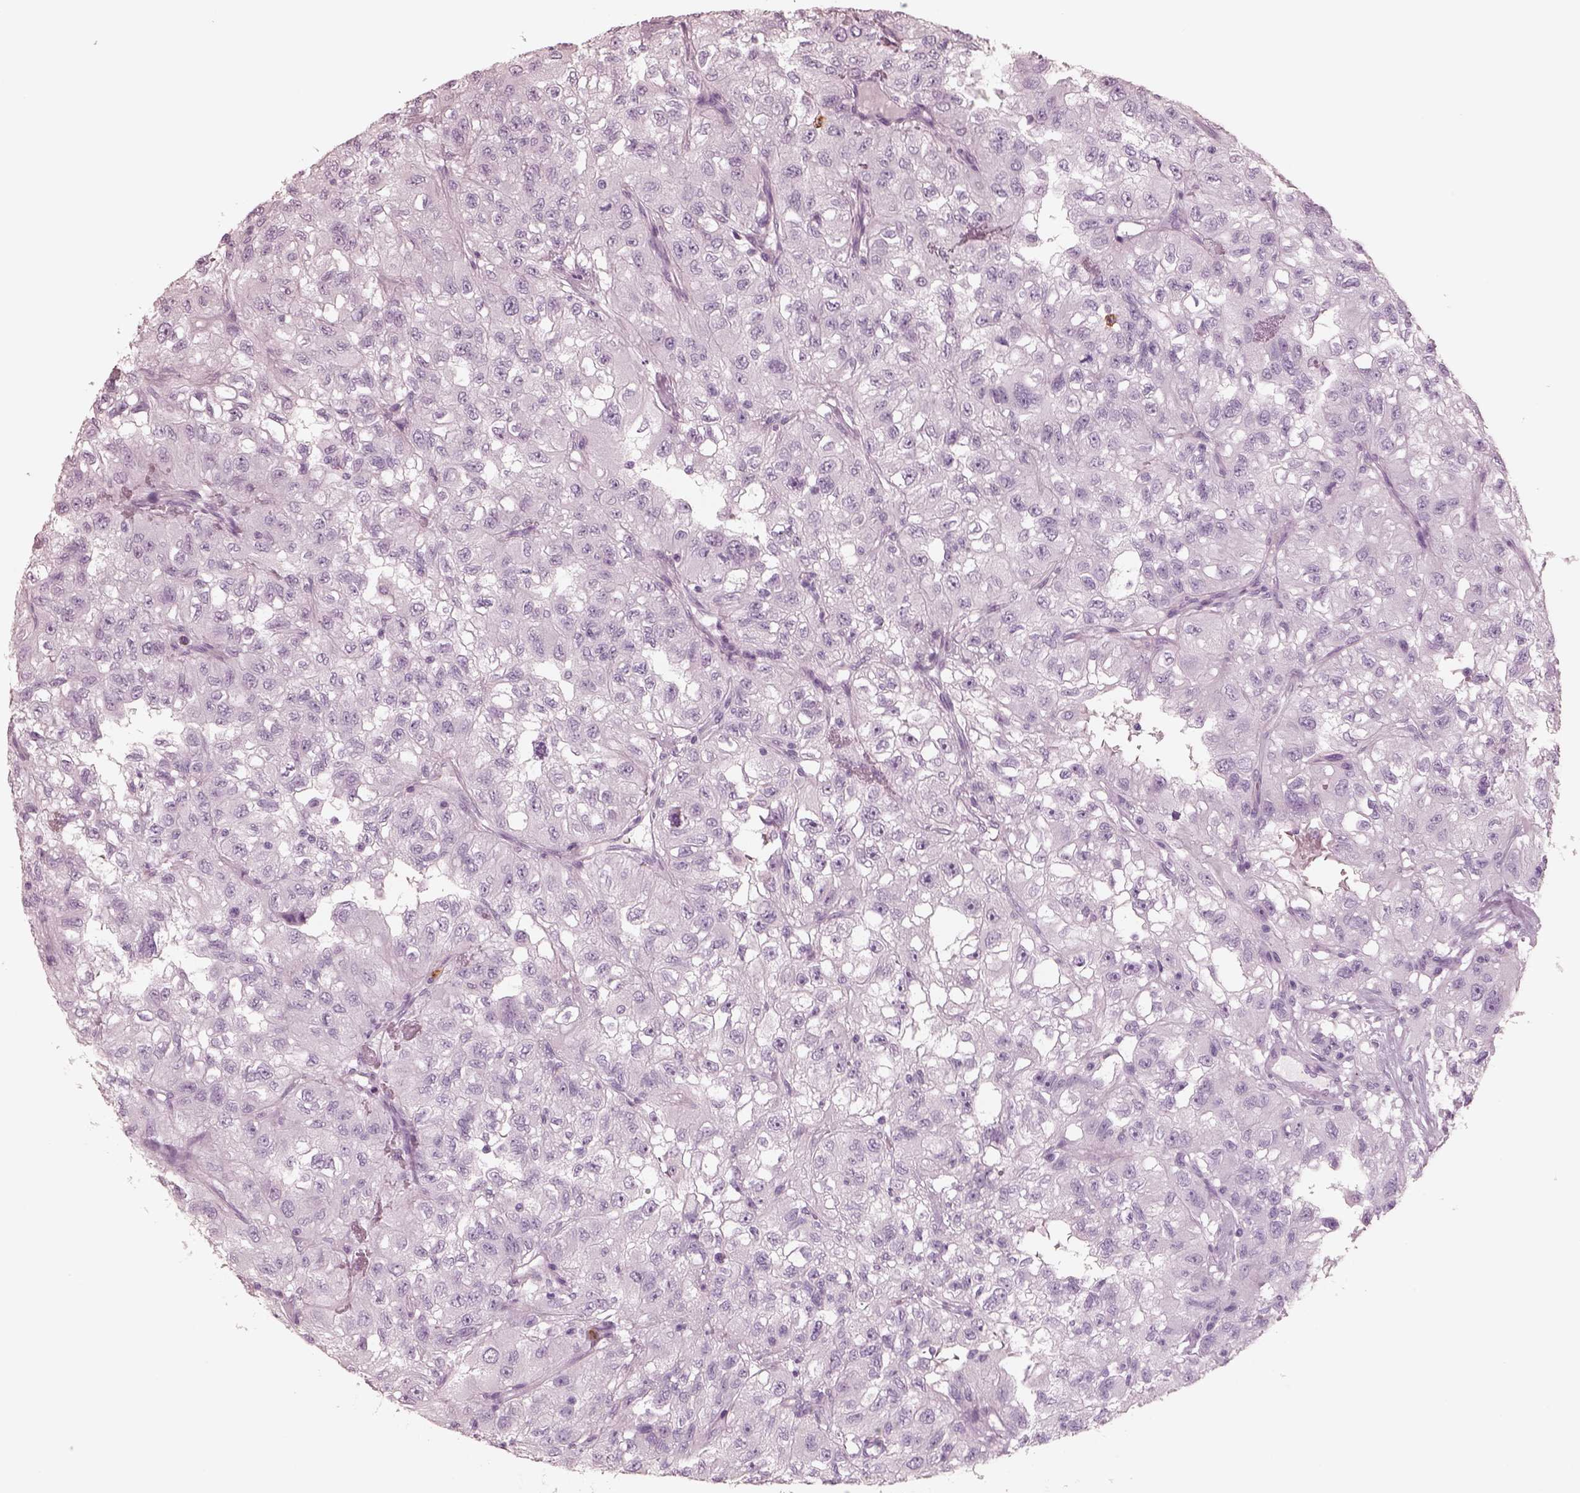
{"staining": {"intensity": "negative", "quantity": "none", "location": "none"}, "tissue": "renal cancer", "cell_type": "Tumor cells", "image_type": "cancer", "snomed": [{"axis": "morphology", "description": "Adenocarcinoma, NOS"}, {"axis": "topography", "description": "Kidney"}], "caption": "There is no significant positivity in tumor cells of renal adenocarcinoma.", "gene": "ELANE", "patient": {"sex": "male", "age": 64}}